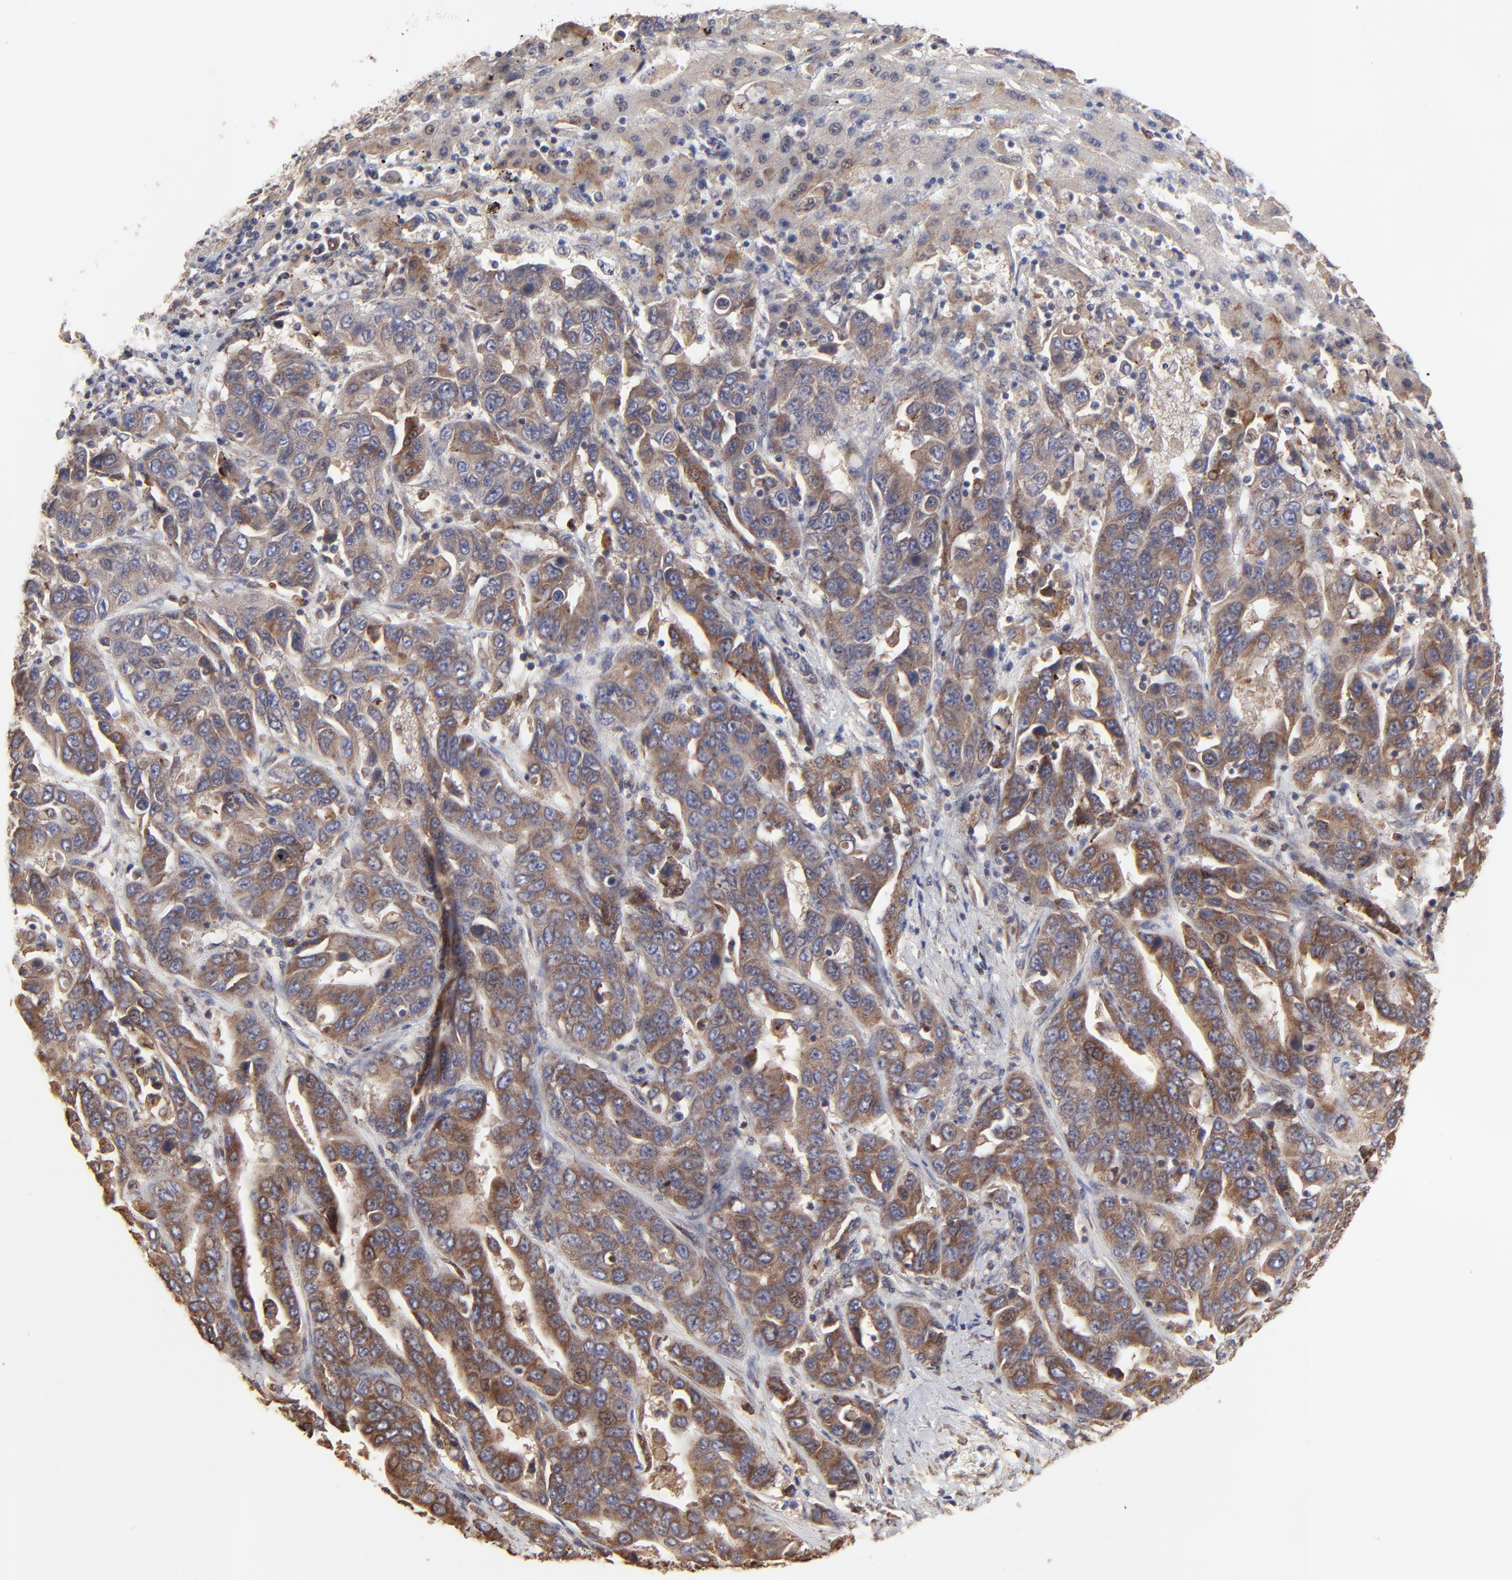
{"staining": {"intensity": "moderate", "quantity": ">75%", "location": "cytoplasmic/membranous"}, "tissue": "liver cancer", "cell_type": "Tumor cells", "image_type": "cancer", "snomed": [{"axis": "morphology", "description": "Cholangiocarcinoma"}, {"axis": "topography", "description": "Liver"}], "caption": "Liver cholangiocarcinoma tissue exhibits moderate cytoplasmic/membranous positivity in approximately >75% of tumor cells, visualized by immunohistochemistry.", "gene": "ELP2", "patient": {"sex": "female", "age": 52}}